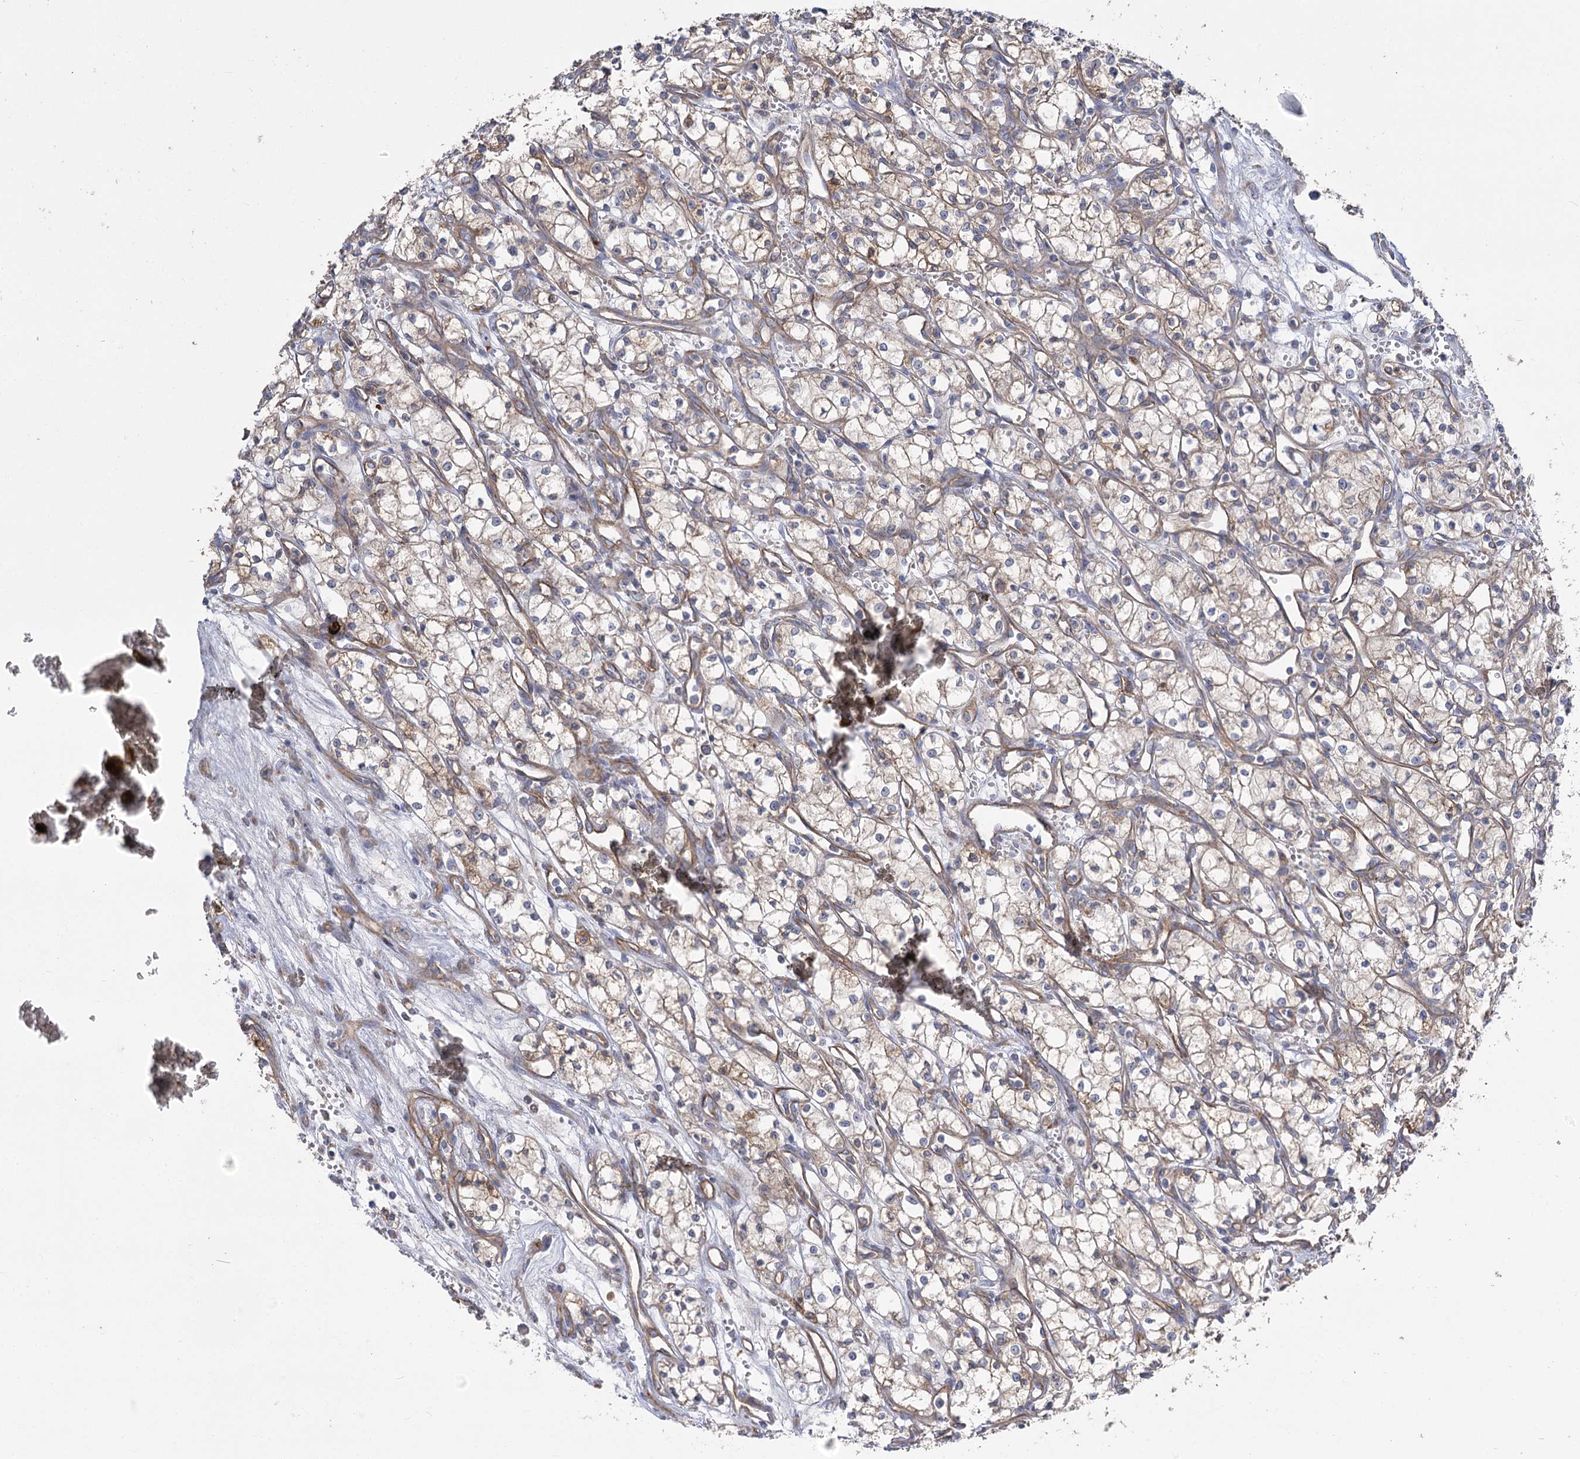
{"staining": {"intensity": "moderate", "quantity": "25%-75%", "location": "cytoplasmic/membranous"}, "tissue": "renal cancer", "cell_type": "Tumor cells", "image_type": "cancer", "snomed": [{"axis": "morphology", "description": "Adenocarcinoma, NOS"}, {"axis": "topography", "description": "Kidney"}], "caption": "Adenocarcinoma (renal) stained with a brown dye exhibits moderate cytoplasmic/membranous positive expression in about 25%-75% of tumor cells.", "gene": "RMDN2", "patient": {"sex": "male", "age": 59}}